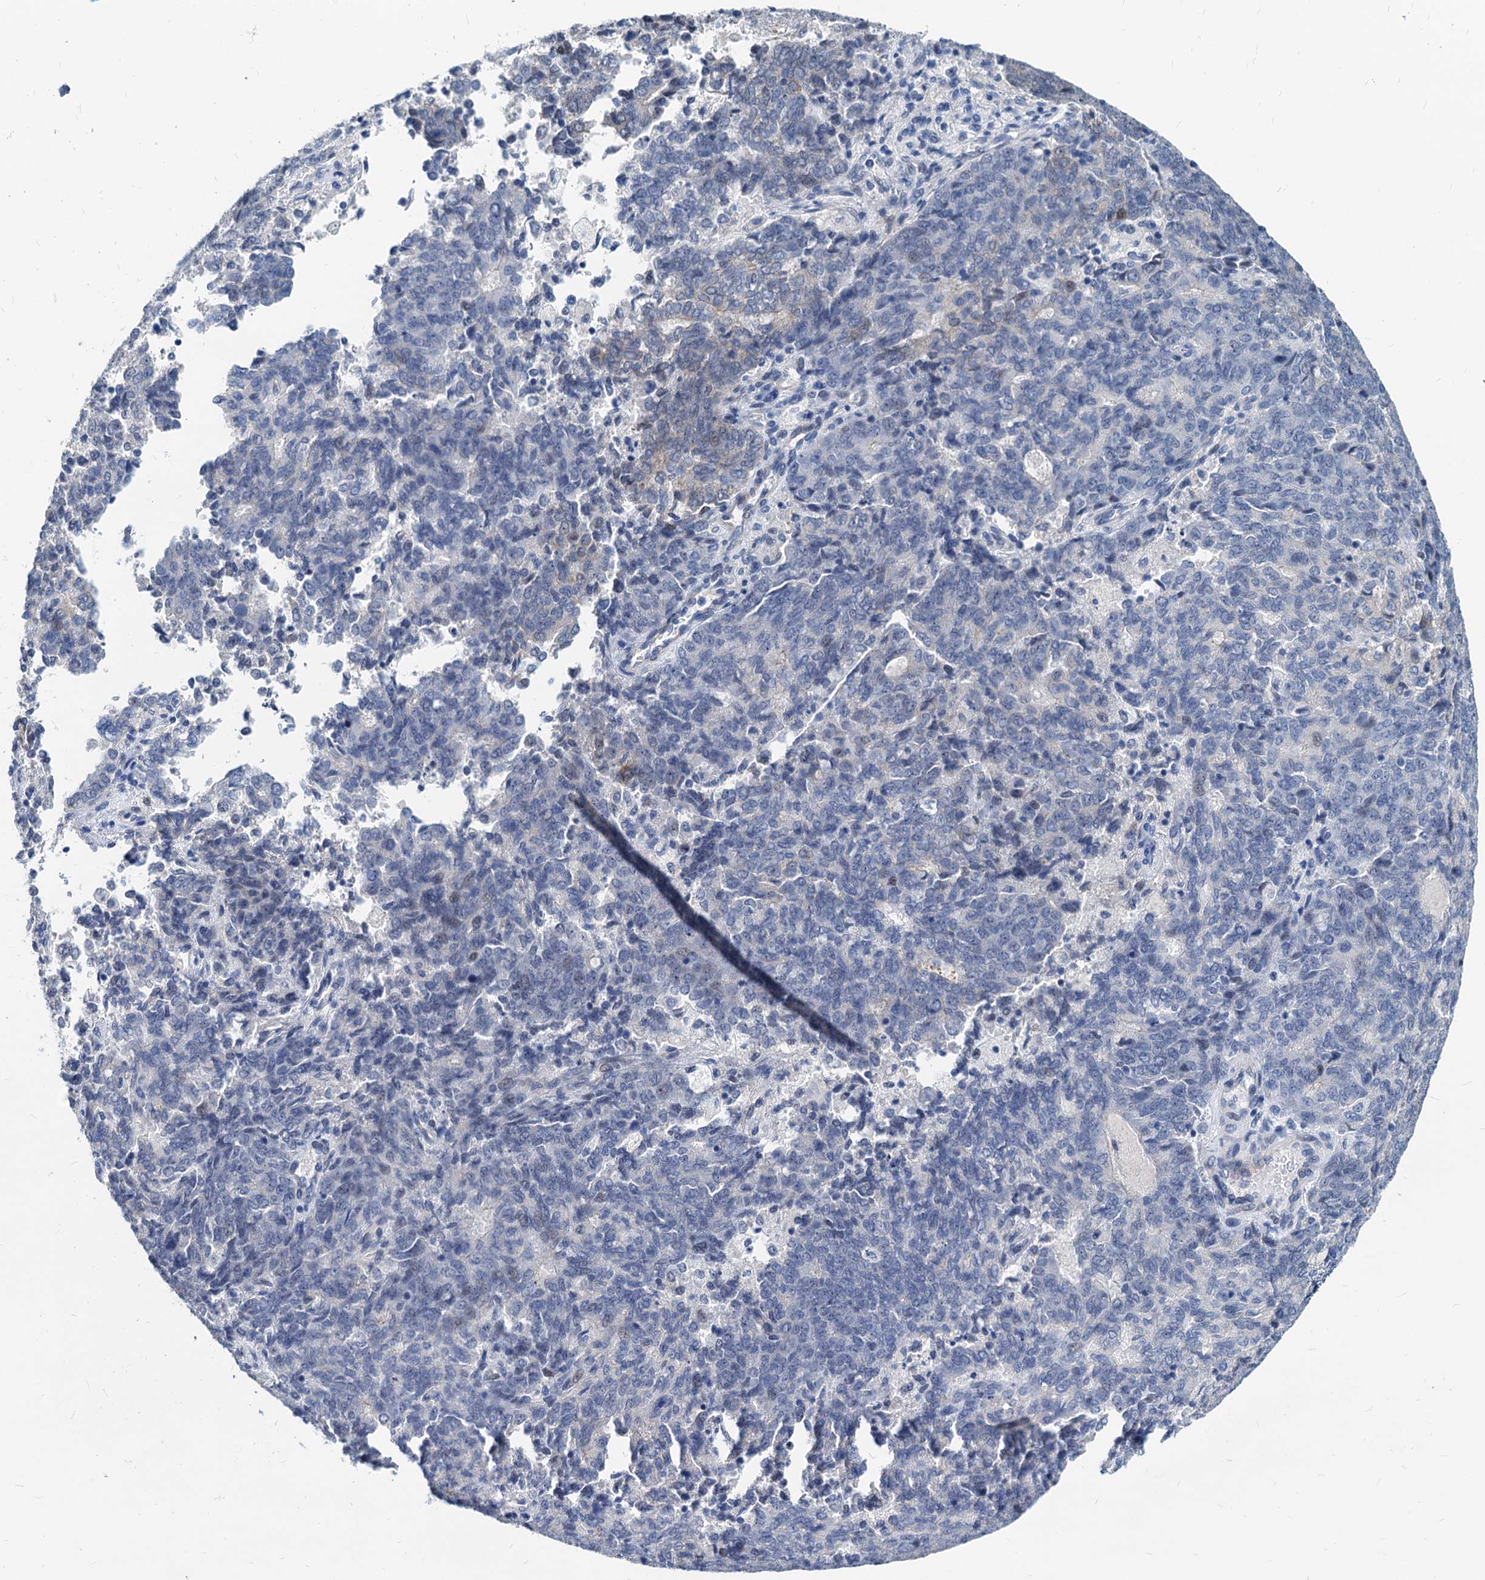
{"staining": {"intensity": "negative", "quantity": "none", "location": "none"}, "tissue": "endometrial cancer", "cell_type": "Tumor cells", "image_type": "cancer", "snomed": [{"axis": "morphology", "description": "Adenocarcinoma, NOS"}, {"axis": "topography", "description": "Endometrium"}], "caption": "Endometrial cancer (adenocarcinoma) stained for a protein using immunohistochemistry (IHC) reveals no positivity tumor cells.", "gene": "HSF2", "patient": {"sex": "female", "age": 80}}